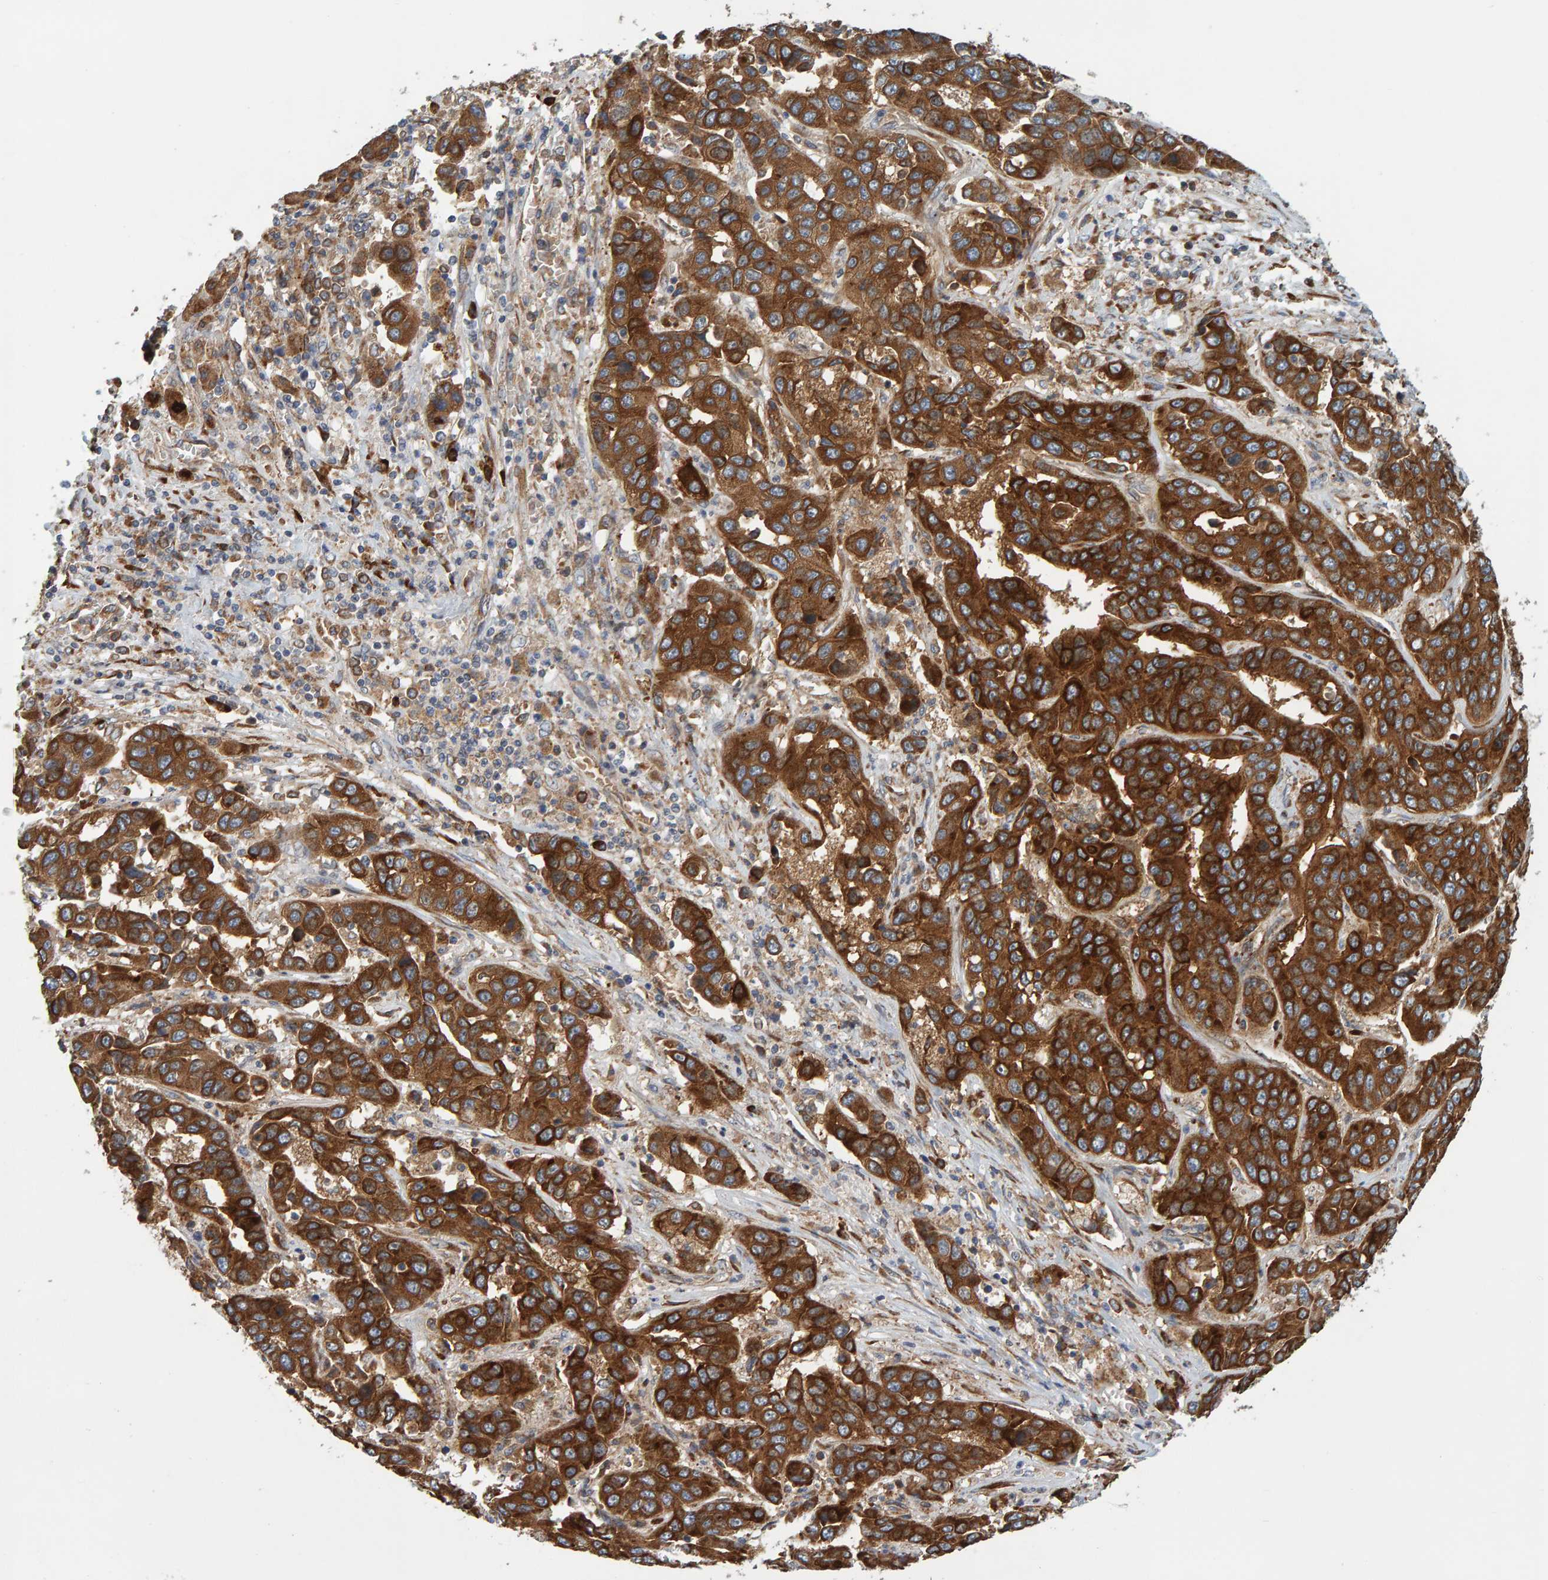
{"staining": {"intensity": "strong", "quantity": ">75%", "location": "cytoplasmic/membranous"}, "tissue": "liver cancer", "cell_type": "Tumor cells", "image_type": "cancer", "snomed": [{"axis": "morphology", "description": "Cholangiocarcinoma"}, {"axis": "topography", "description": "Liver"}], "caption": "Liver cancer stained with immunohistochemistry (IHC) demonstrates strong cytoplasmic/membranous staining in approximately >75% of tumor cells.", "gene": "BAIAP2", "patient": {"sex": "female", "age": 52}}